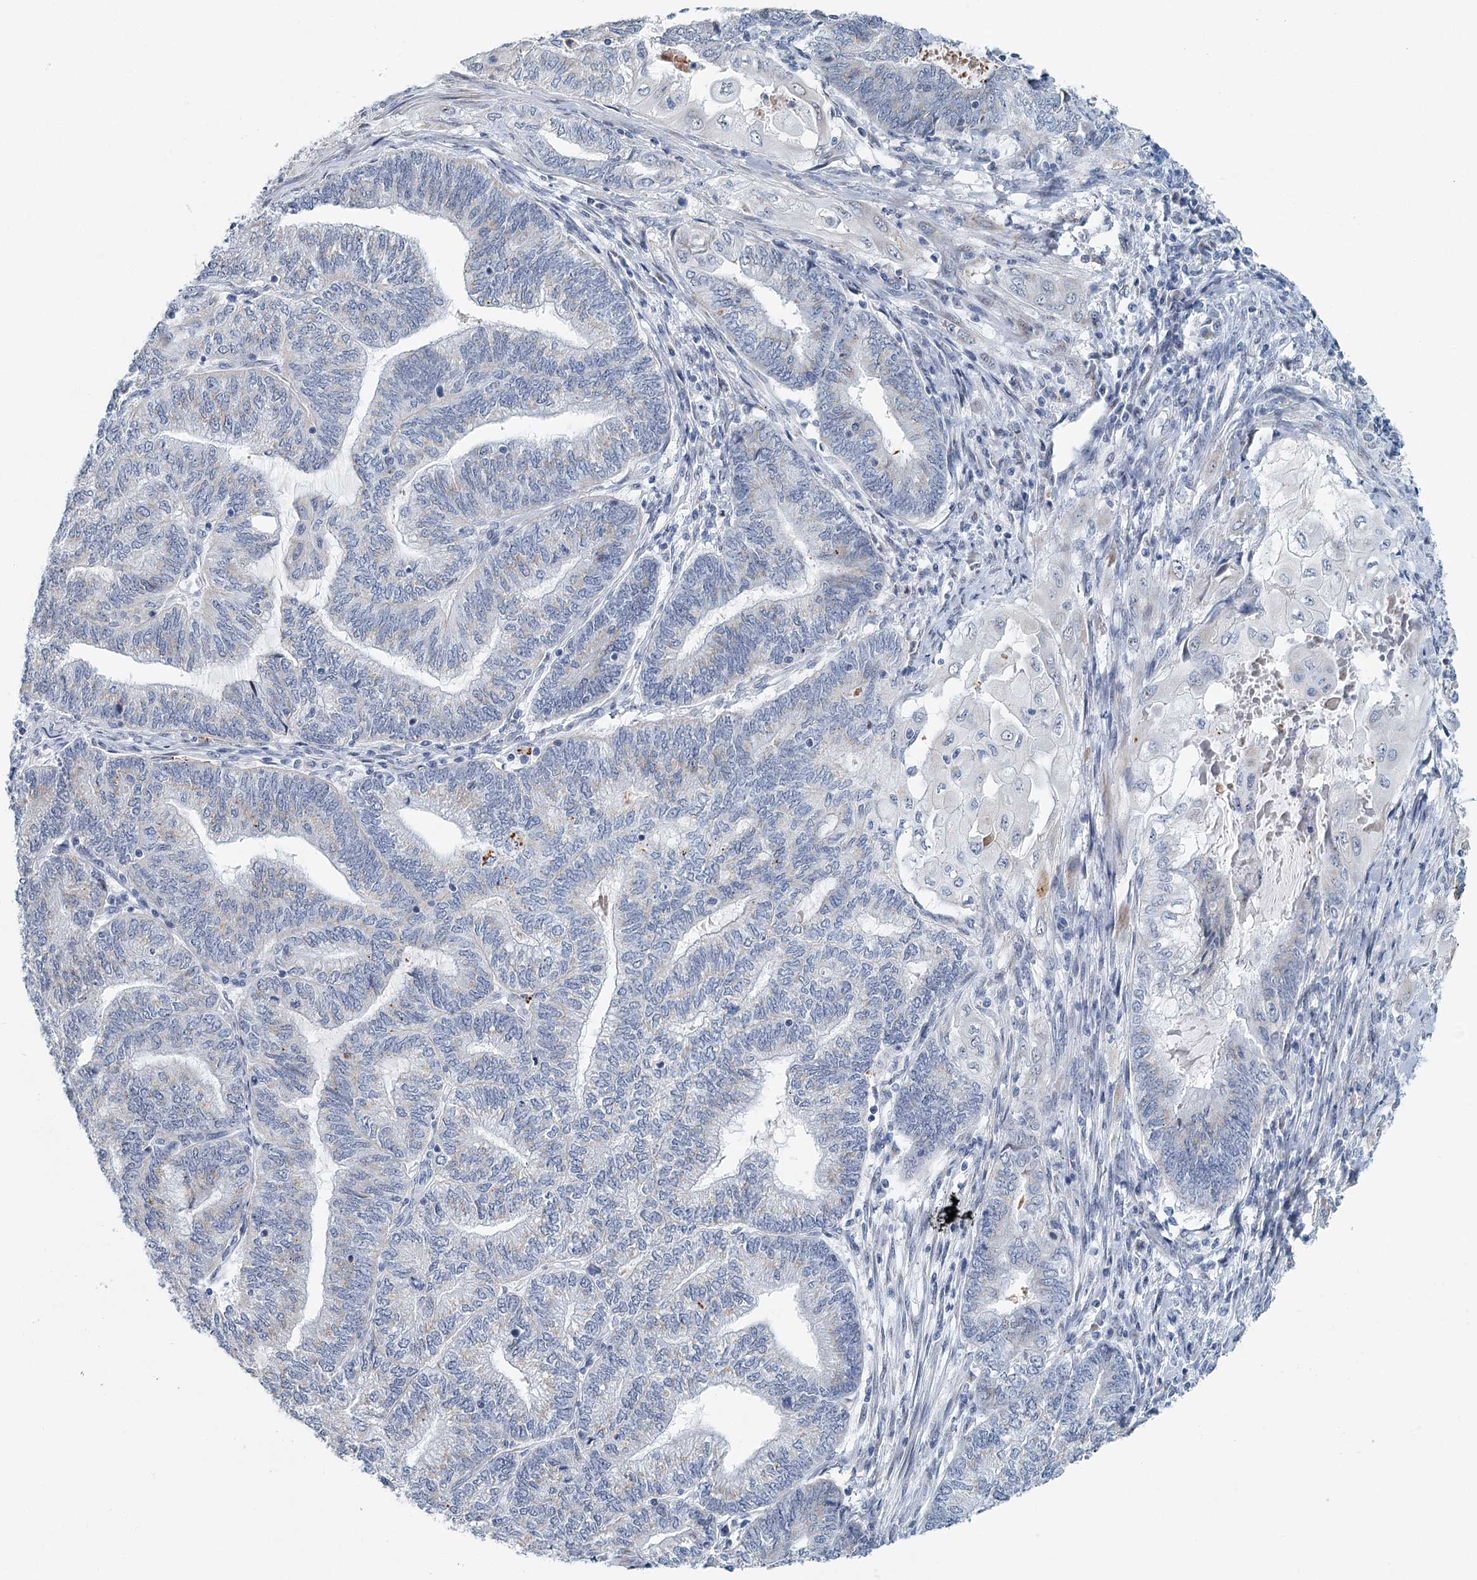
{"staining": {"intensity": "negative", "quantity": "none", "location": "none"}, "tissue": "endometrial cancer", "cell_type": "Tumor cells", "image_type": "cancer", "snomed": [{"axis": "morphology", "description": "Adenocarcinoma, NOS"}, {"axis": "topography", "description": "Uterus"}, {"axis": "topography", "description": "Endometrium"}], "caption": "Tumor cells are negative for brown protein staining in endometrial cancer.", "gene": "ZNF527", "patient": {"sex": "female", "age": 70}}